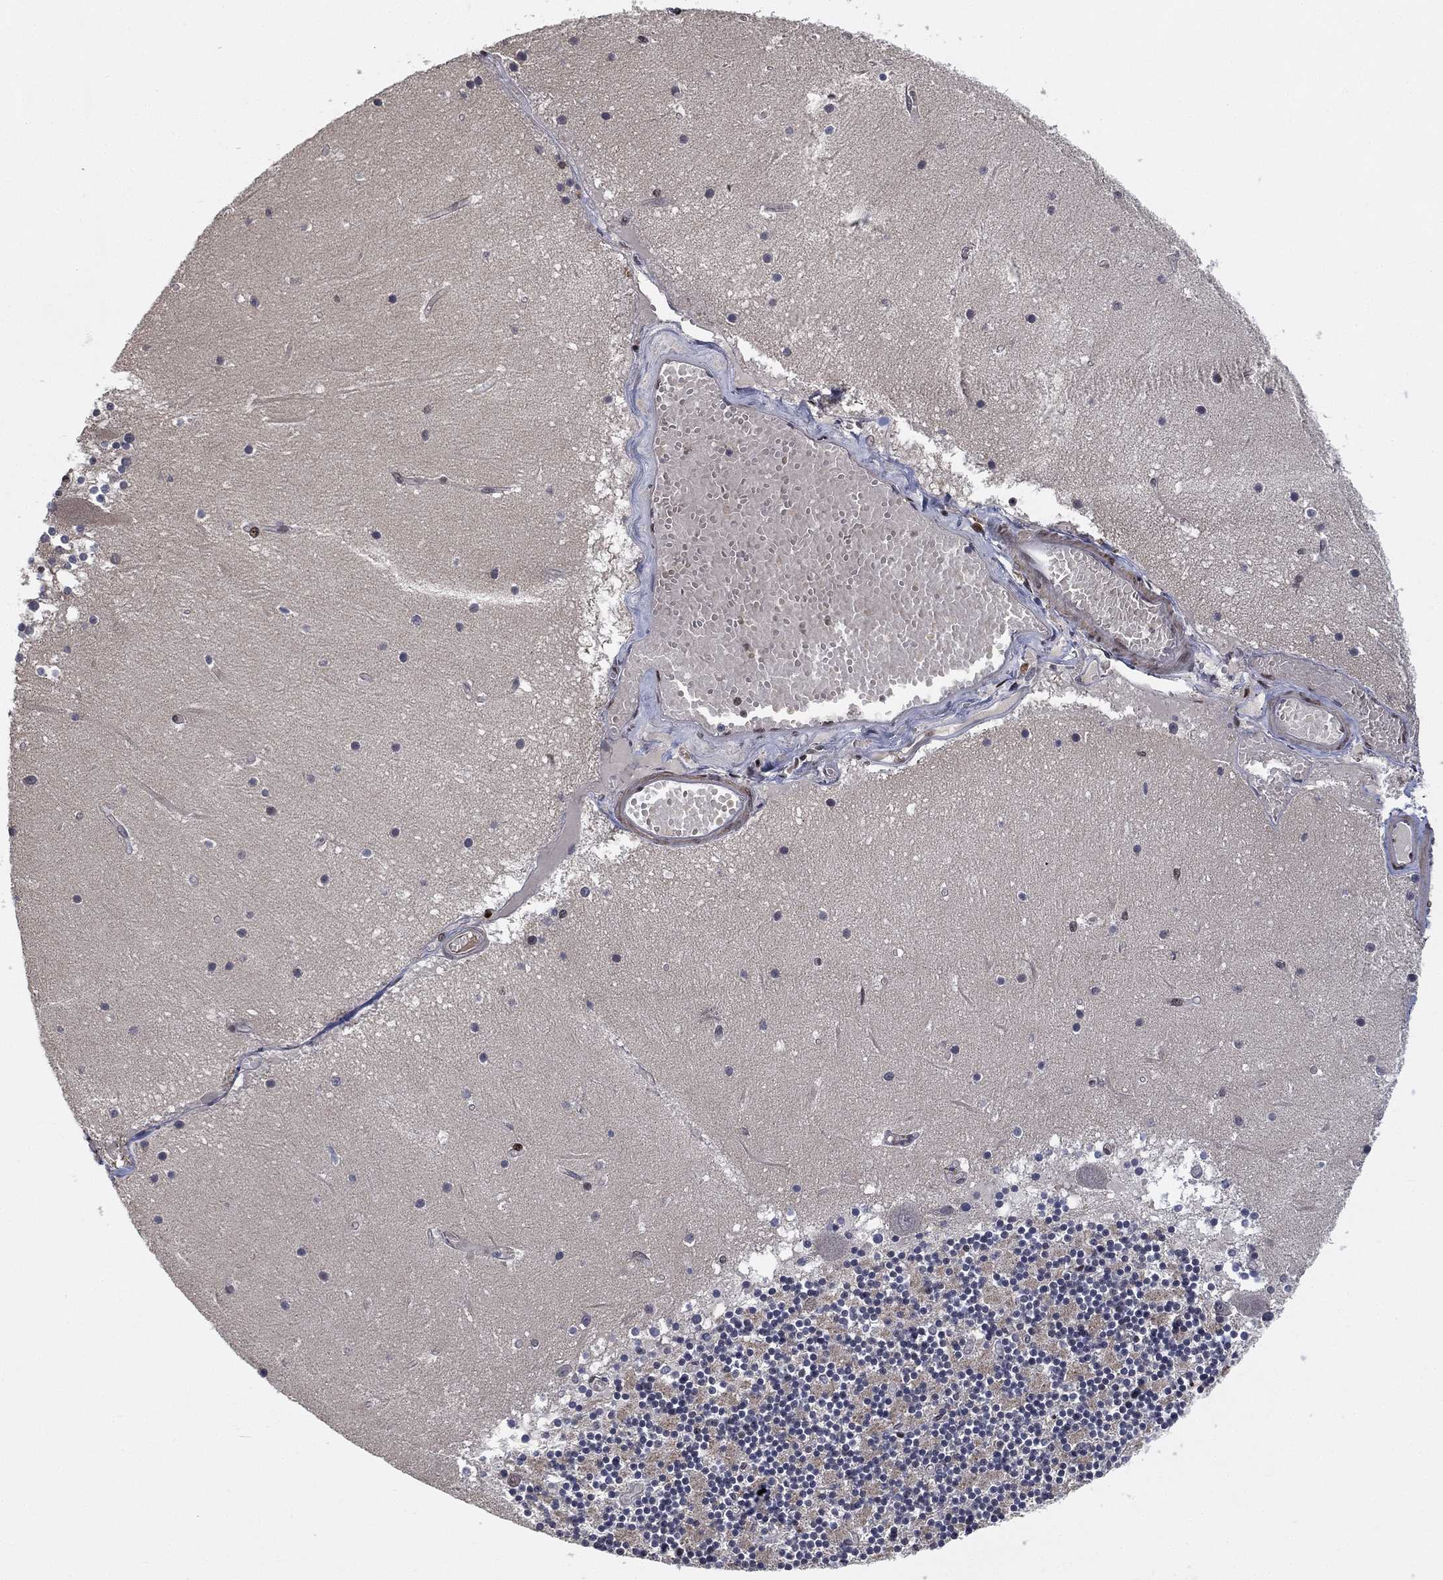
{"staining": {"intensity": "negative", "quantity": "none", "location": "none"}, "tissue": "cerebellum", "cell_type": "Cells in granular layer", "image_type": "normal", "snomed": [{"axis": "morphology", "description": "Normal tissue, NOS"}, {"axis": "topography", "description": "Cerebellum"}], "caption": "The histopathology image displays no significant positivity in cells in granular layer of cerebellum. Brightfield microscopy of immunohistochemistry stained with DAB (brown) and hematoxylin (blue), captured at high magnification.", "gene": "ZSCAN30", "patient": {"sex": "female", "age": 28}}